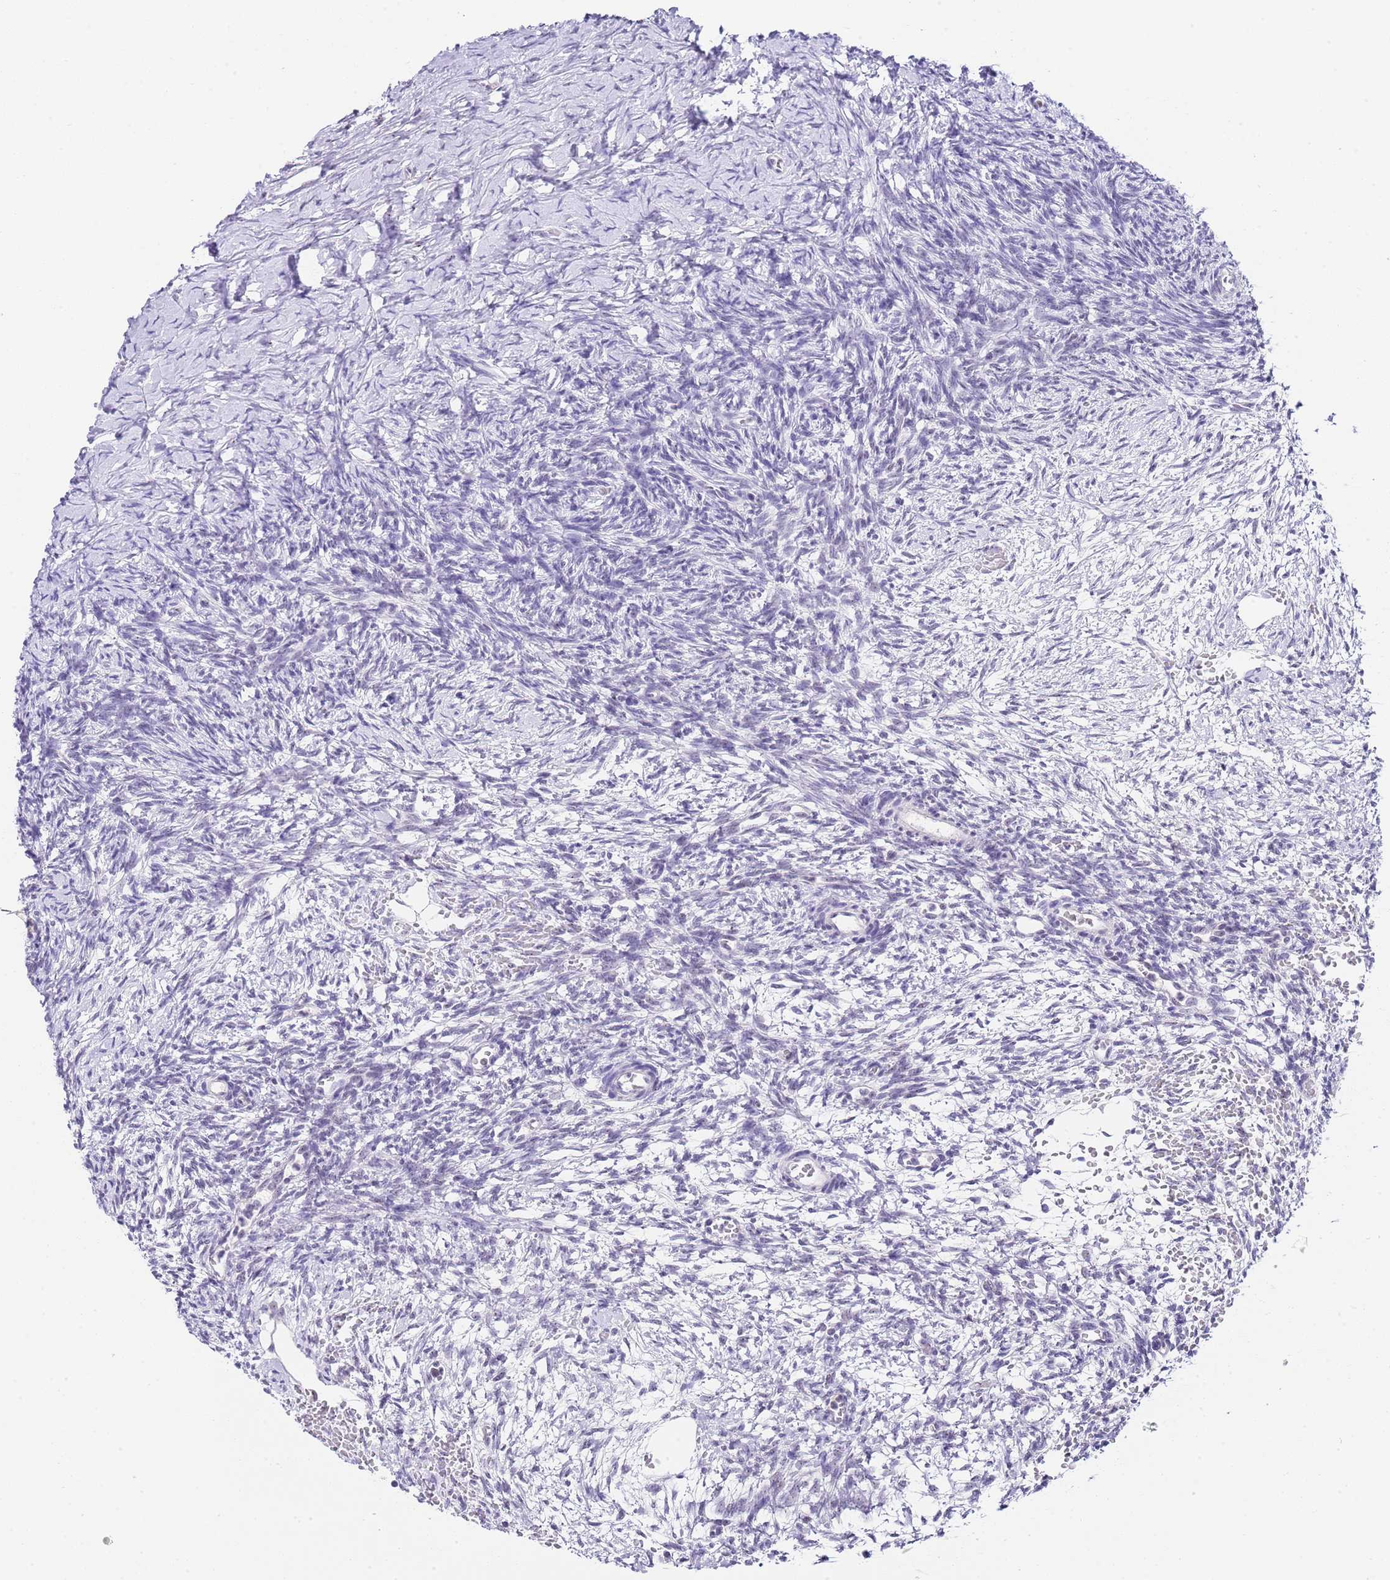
{"staining": {"intensity": "weak", "quantity": "<25%", "location": "nuclear"}, "tissue": "ovary", "cell_type": "Ovarian stroma cells", "image_type": "normal", "snomed": [{"axis": "morphology", "description": "Normal tissue, NOS"}, {"axis": "topography", "description": "Ovary"}], "caption": "An image of human ovary is negative for staining in ovarian stroma cells. (Stains: DAB (3,3'-diaminobenzidine) IHC with hematoxylin counter stain, Microscopy: brightfield microscopy at high magnification).", "gene": "NOP56", "patient": {"sex": "female", "age": 39}}